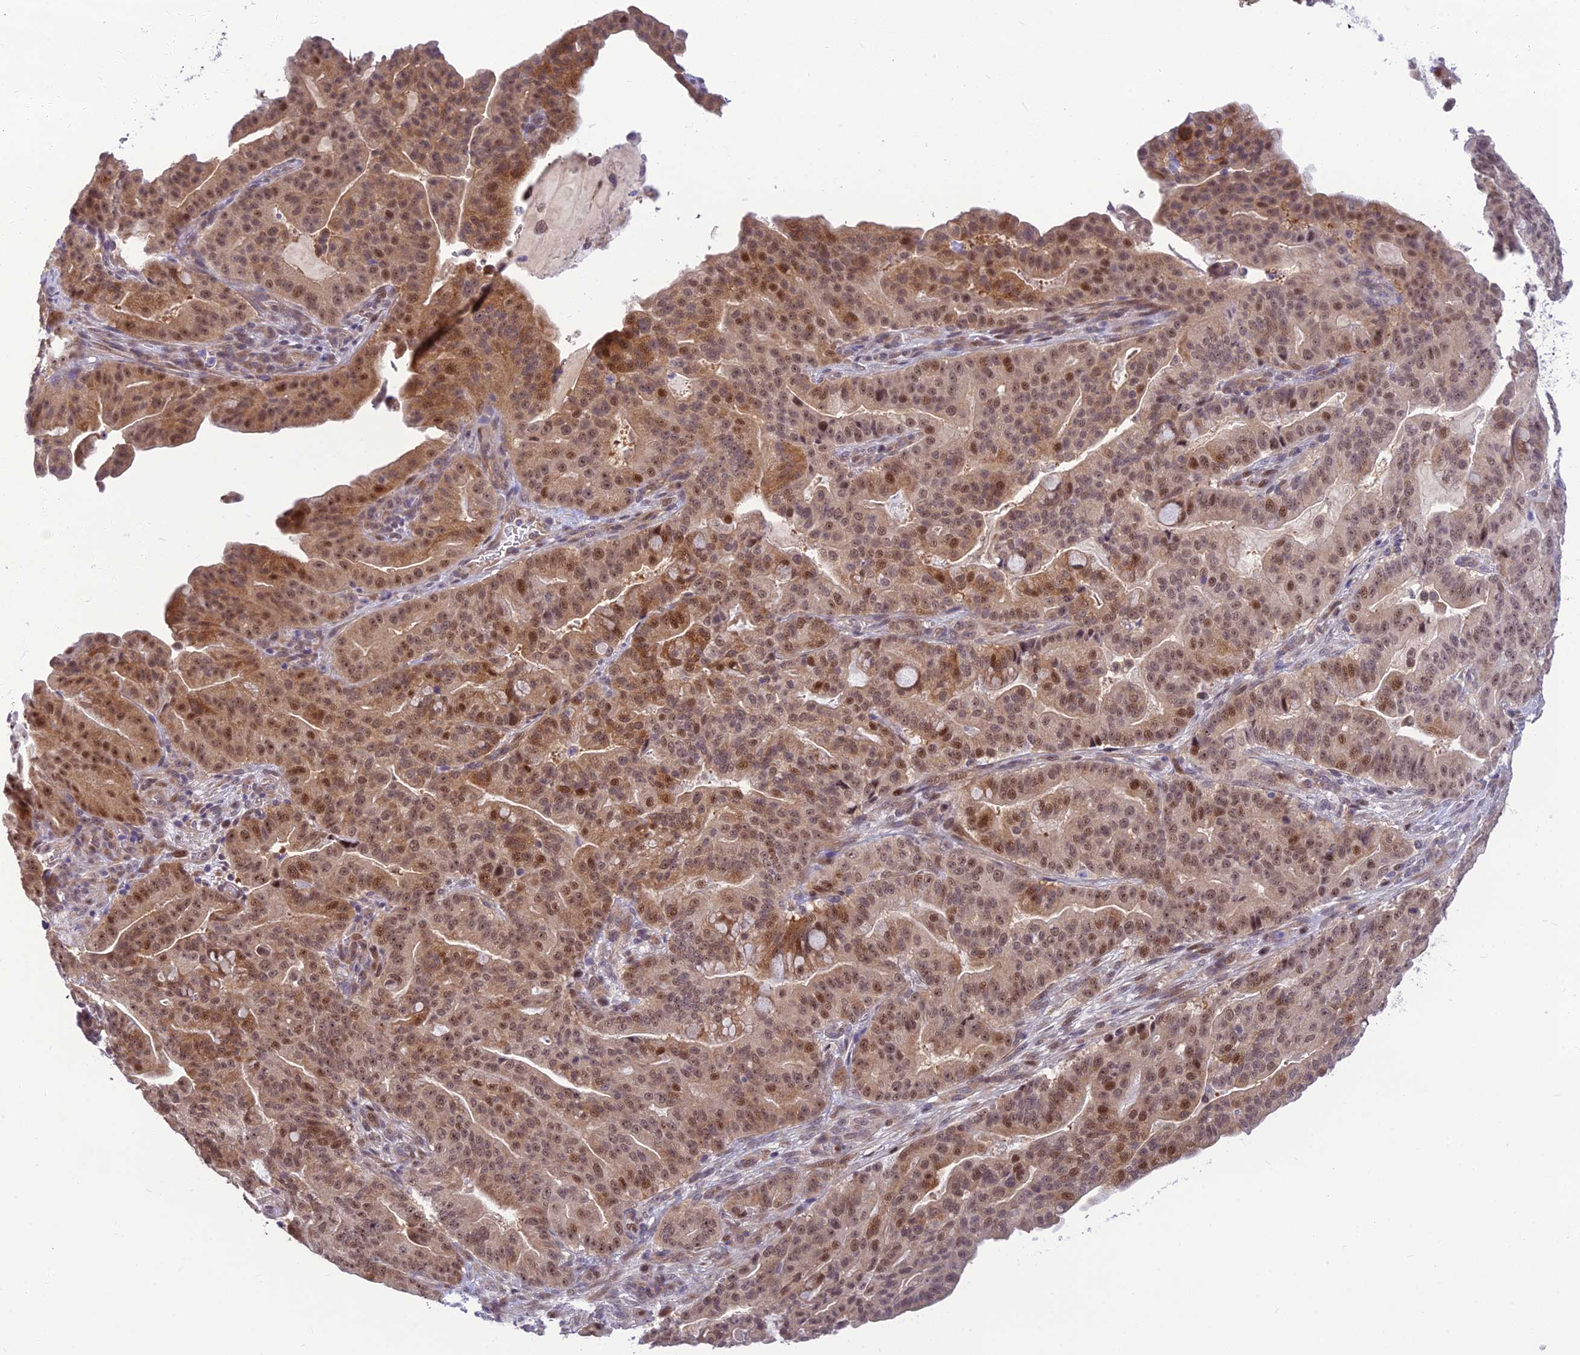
{"staining": {"intensity": "moderate", "quantity": ">75%", "location": "nuclear"}, "tissue": "pancreatic cancer", "cell_type": "Tumor cells", "image_type": "cancer", "snomed": [{"axis": "morphology", "description": "Adenocarcinoma, NOS"}, {"axis": "topography", "description": "Pancreas"}], "caption": "A high-resolution image shows IHC staining of pancreatic cancer (adenocarcinoma), which exhibits moderate nuclear positivity in approximately >75% of tumor cells.", "gene": "ASPDH", "patient": {"sex": "male", "age": 63}}